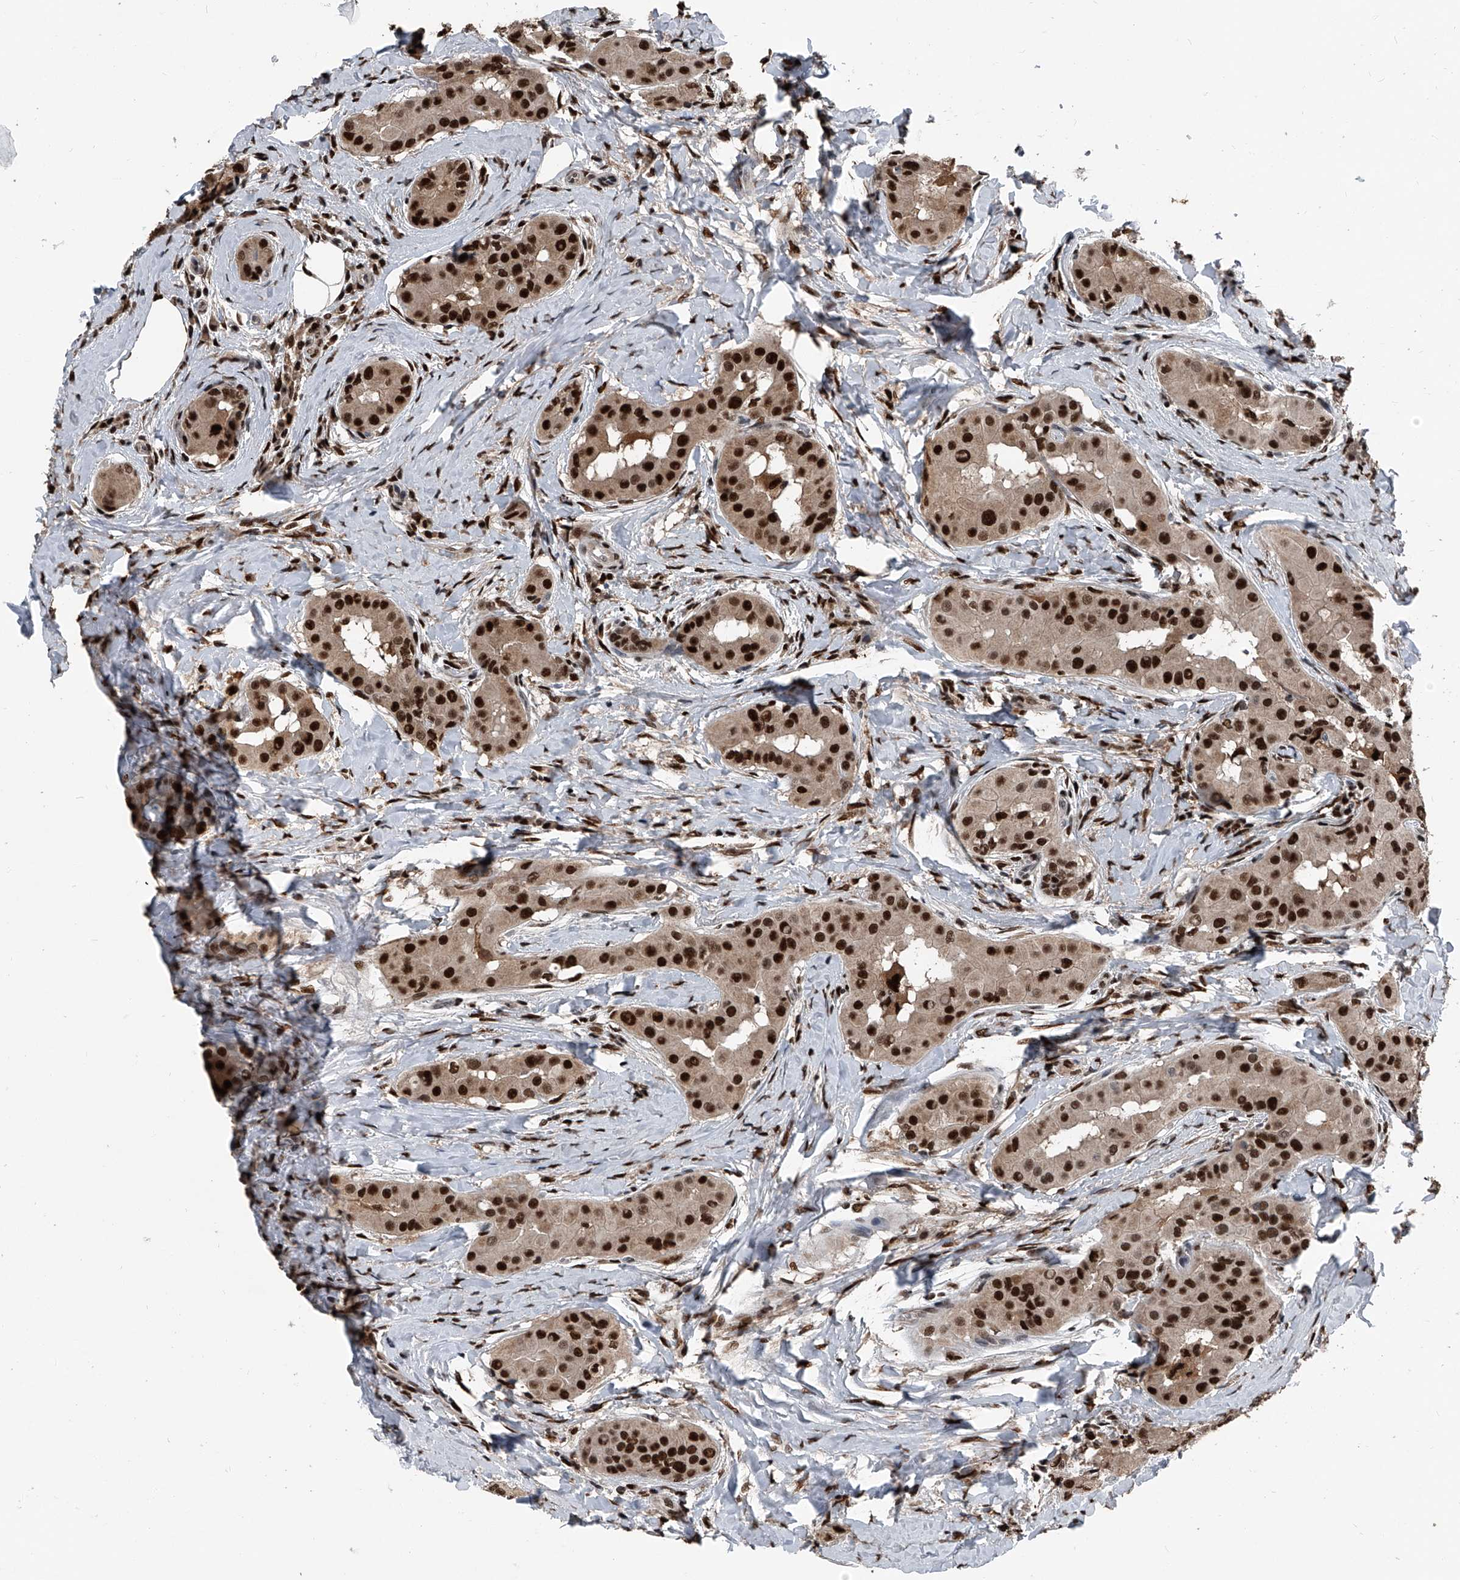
{"staining": {"intensity": "strong", "quantity": ">75%", "location": "nuclear"}, "tissue": "thyroid cancer", "cell_type": "Tumor cells", "image_type": "cancer", "snomed": [{"axis": "morphology", "description": "Papillary adenocarcinoma, NOS"}, {"axis": "topography", "description": "Thyroid gland"}], "caption": "Thyroid cancer stained with DAB immunohistochemistry (IHC) demonstrates high levels of strong nuclear staining in about >75% of tumor cells.", "gene": "FKBP5", "patient": {"sex": "male", "age": 33}}